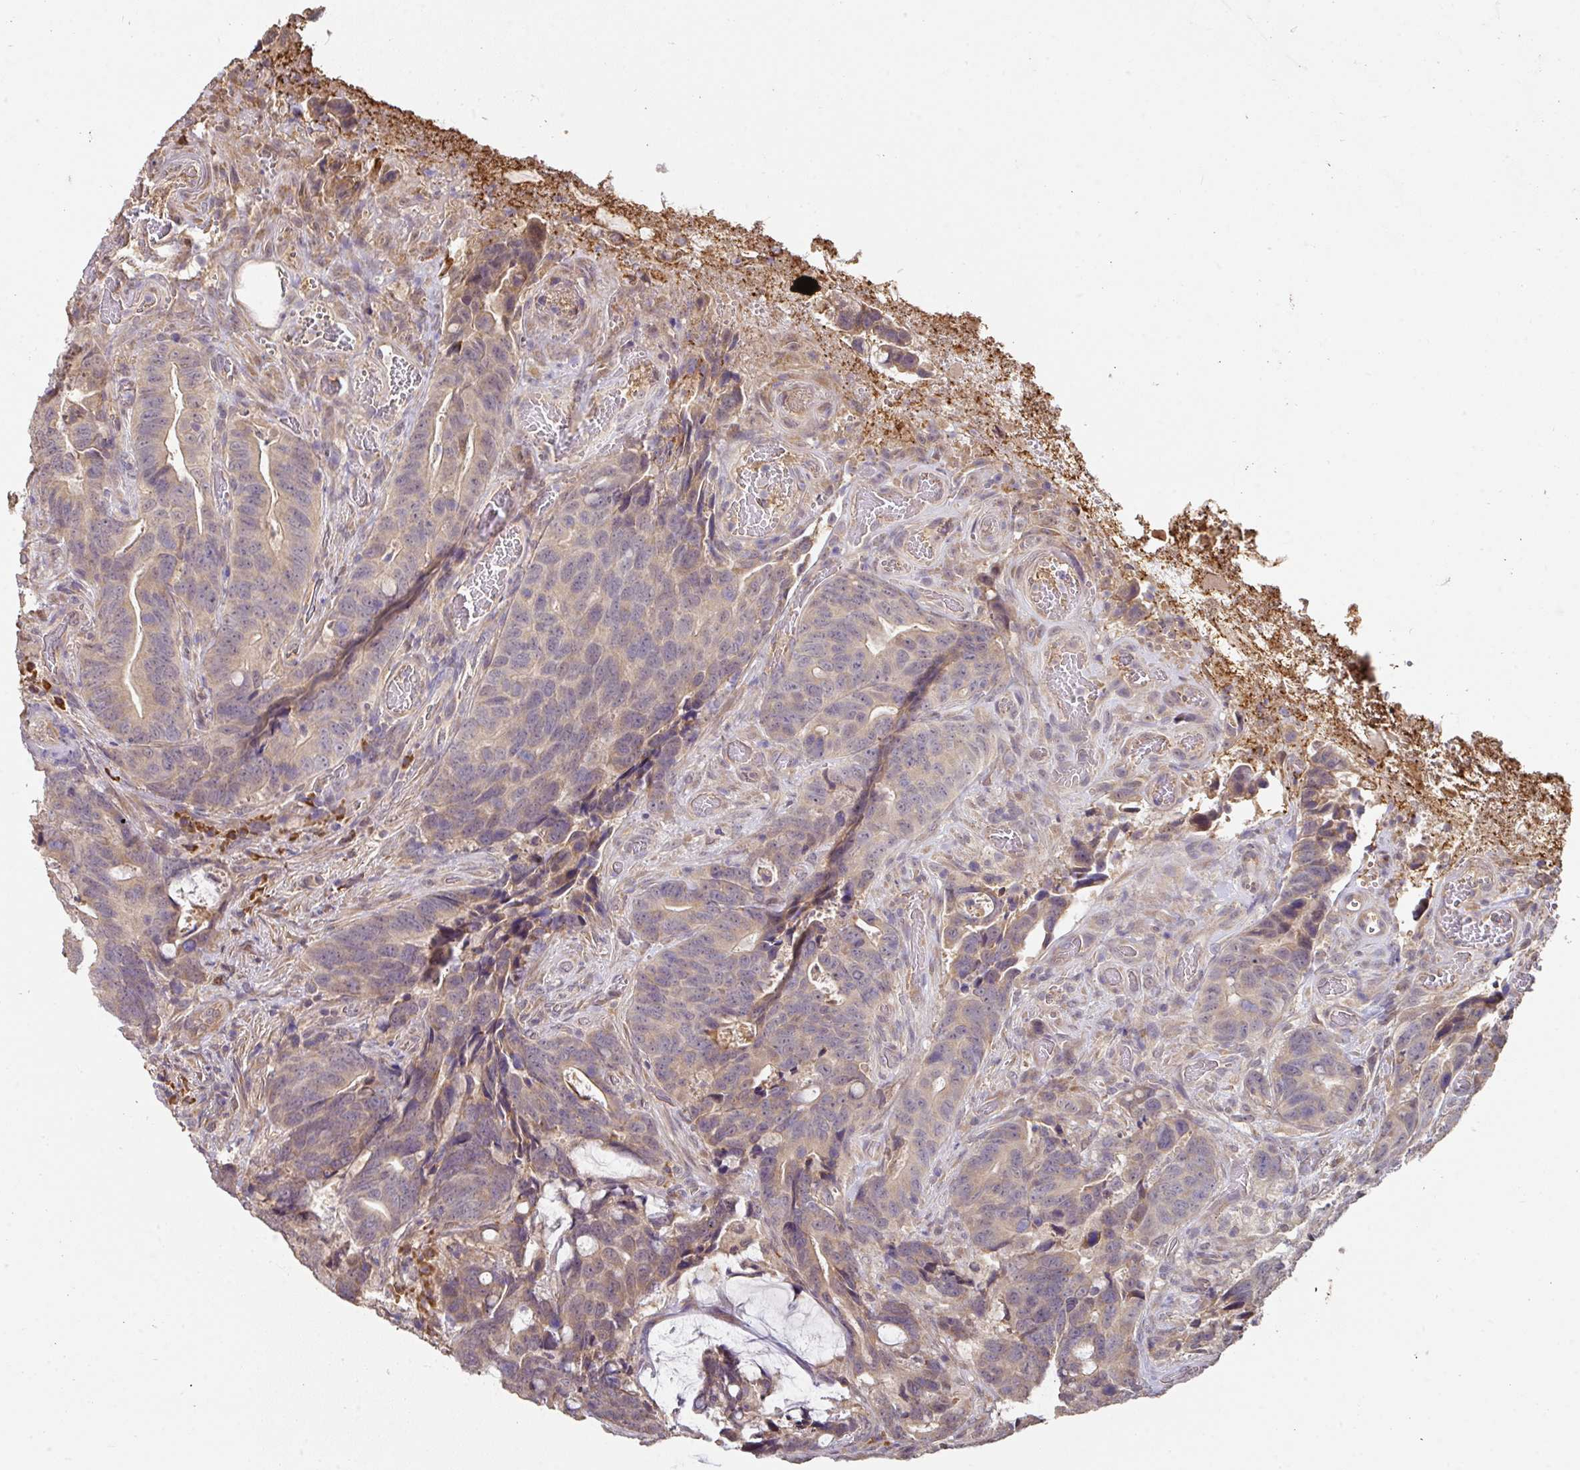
{"staining": {"intensity": "weak", "quantity": "<25%", "location": "cytoplasmic/membranous"}, "tissue": "colorectal cancer", "cell_type": "Tumor cells", "image_type": "cancer", "snomed": [{"axis": "morphology", "description": "Adenocarcinoma, NOS"}, {"axis": "topography", "description": "Colon"}], "caption": "Immunohistochemistry image of colorectal cancer stained for a protein (brown), which shows no staining in tumor cells.", "gene": "ACVR2B", "patient": {"sex": "female", "age": 82}}